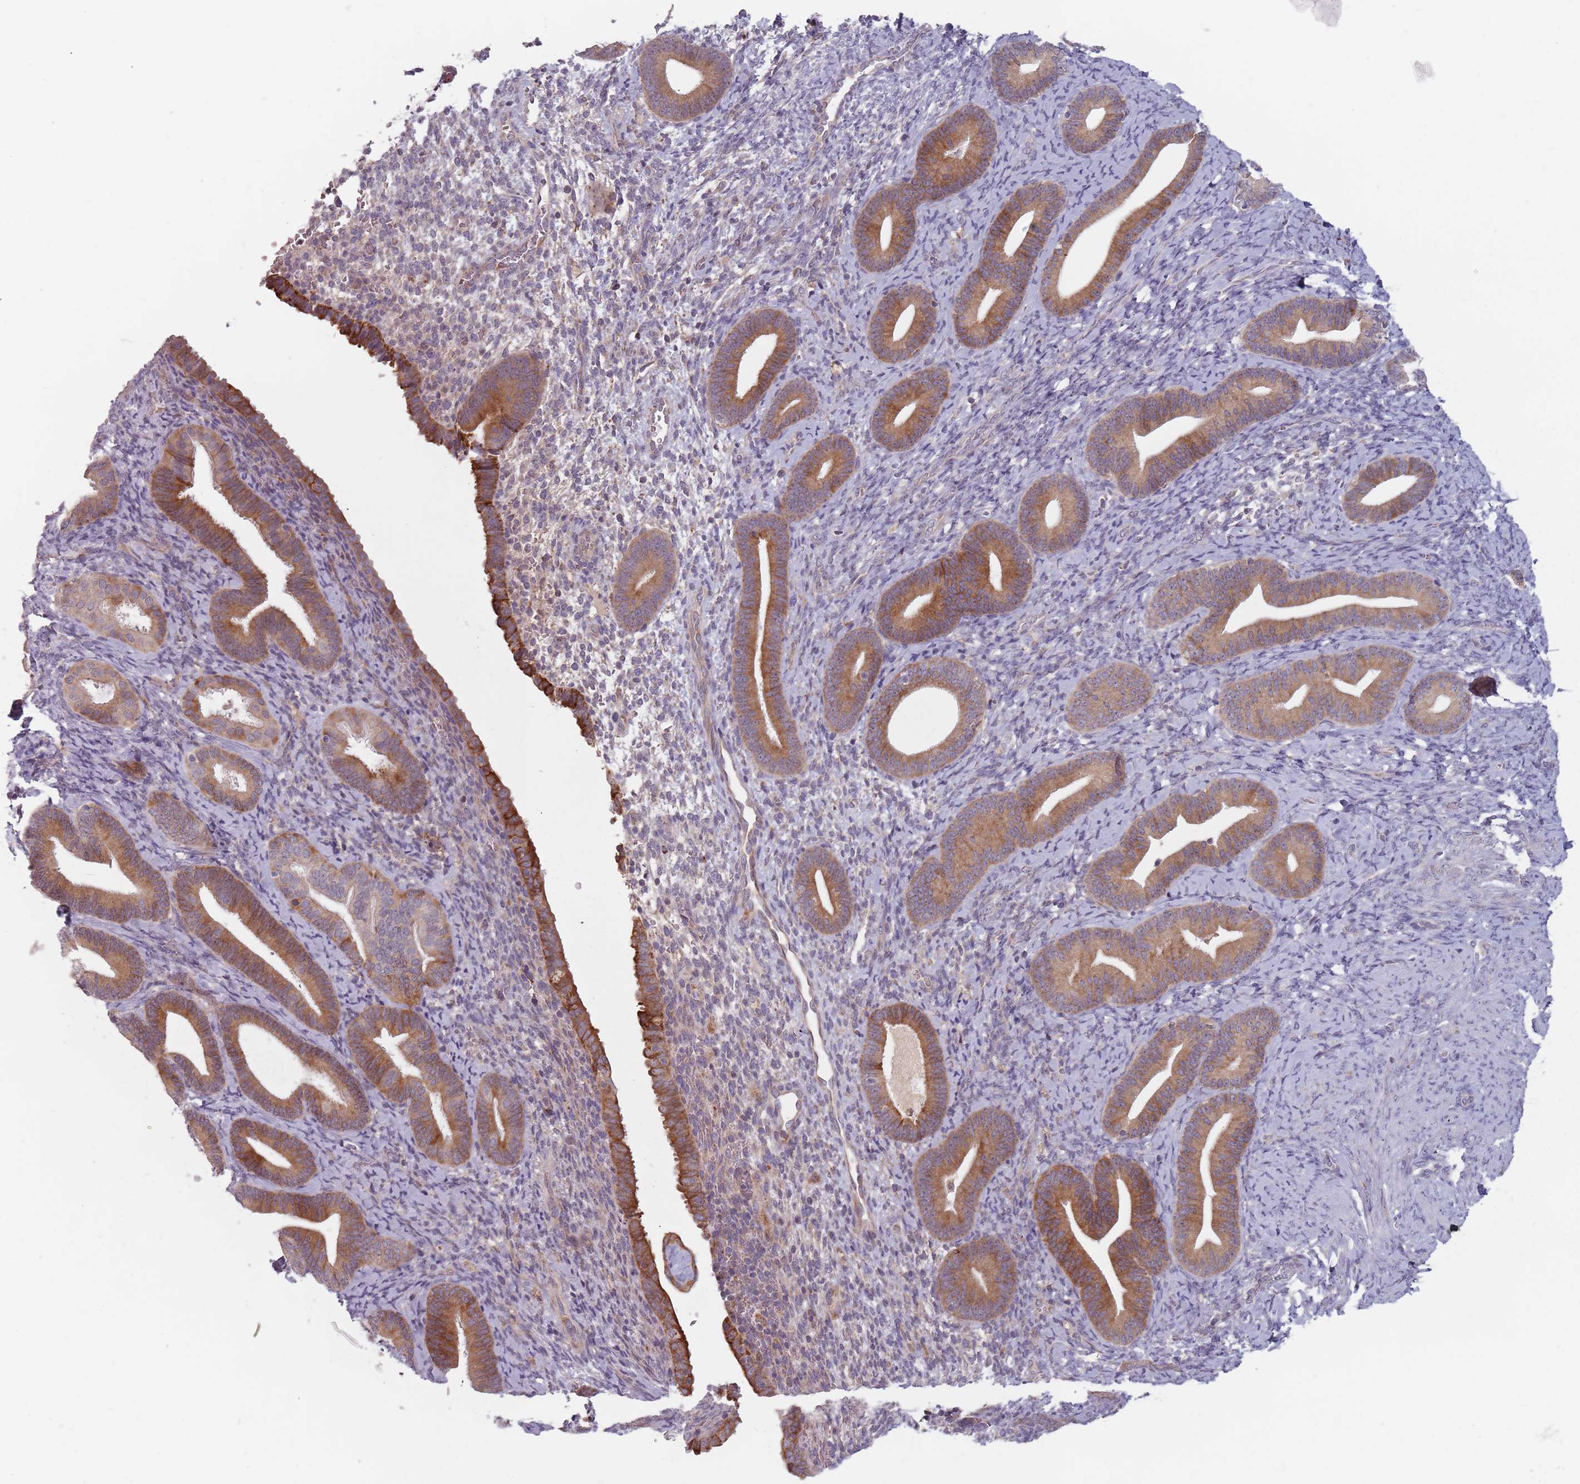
{"staining": {"intensity": "weak", "quantity": "<25%", "location": "cytoplasmic/membranous"}, "tissue": "endometrium", "cell_type": "Cells in endometrial stroma", "image_type": "normal", "snomed": [{"axis": "morphology", "description": "Normal tissue, NOS"}, {"axis": "topography", "description": "Endometrium"}], "caption": "A histopathology image of human endometrium is negative for staining in cells in endometrial stroma.", "gene": "ADAL", "patient": {"sex": "female", "age": 65}}